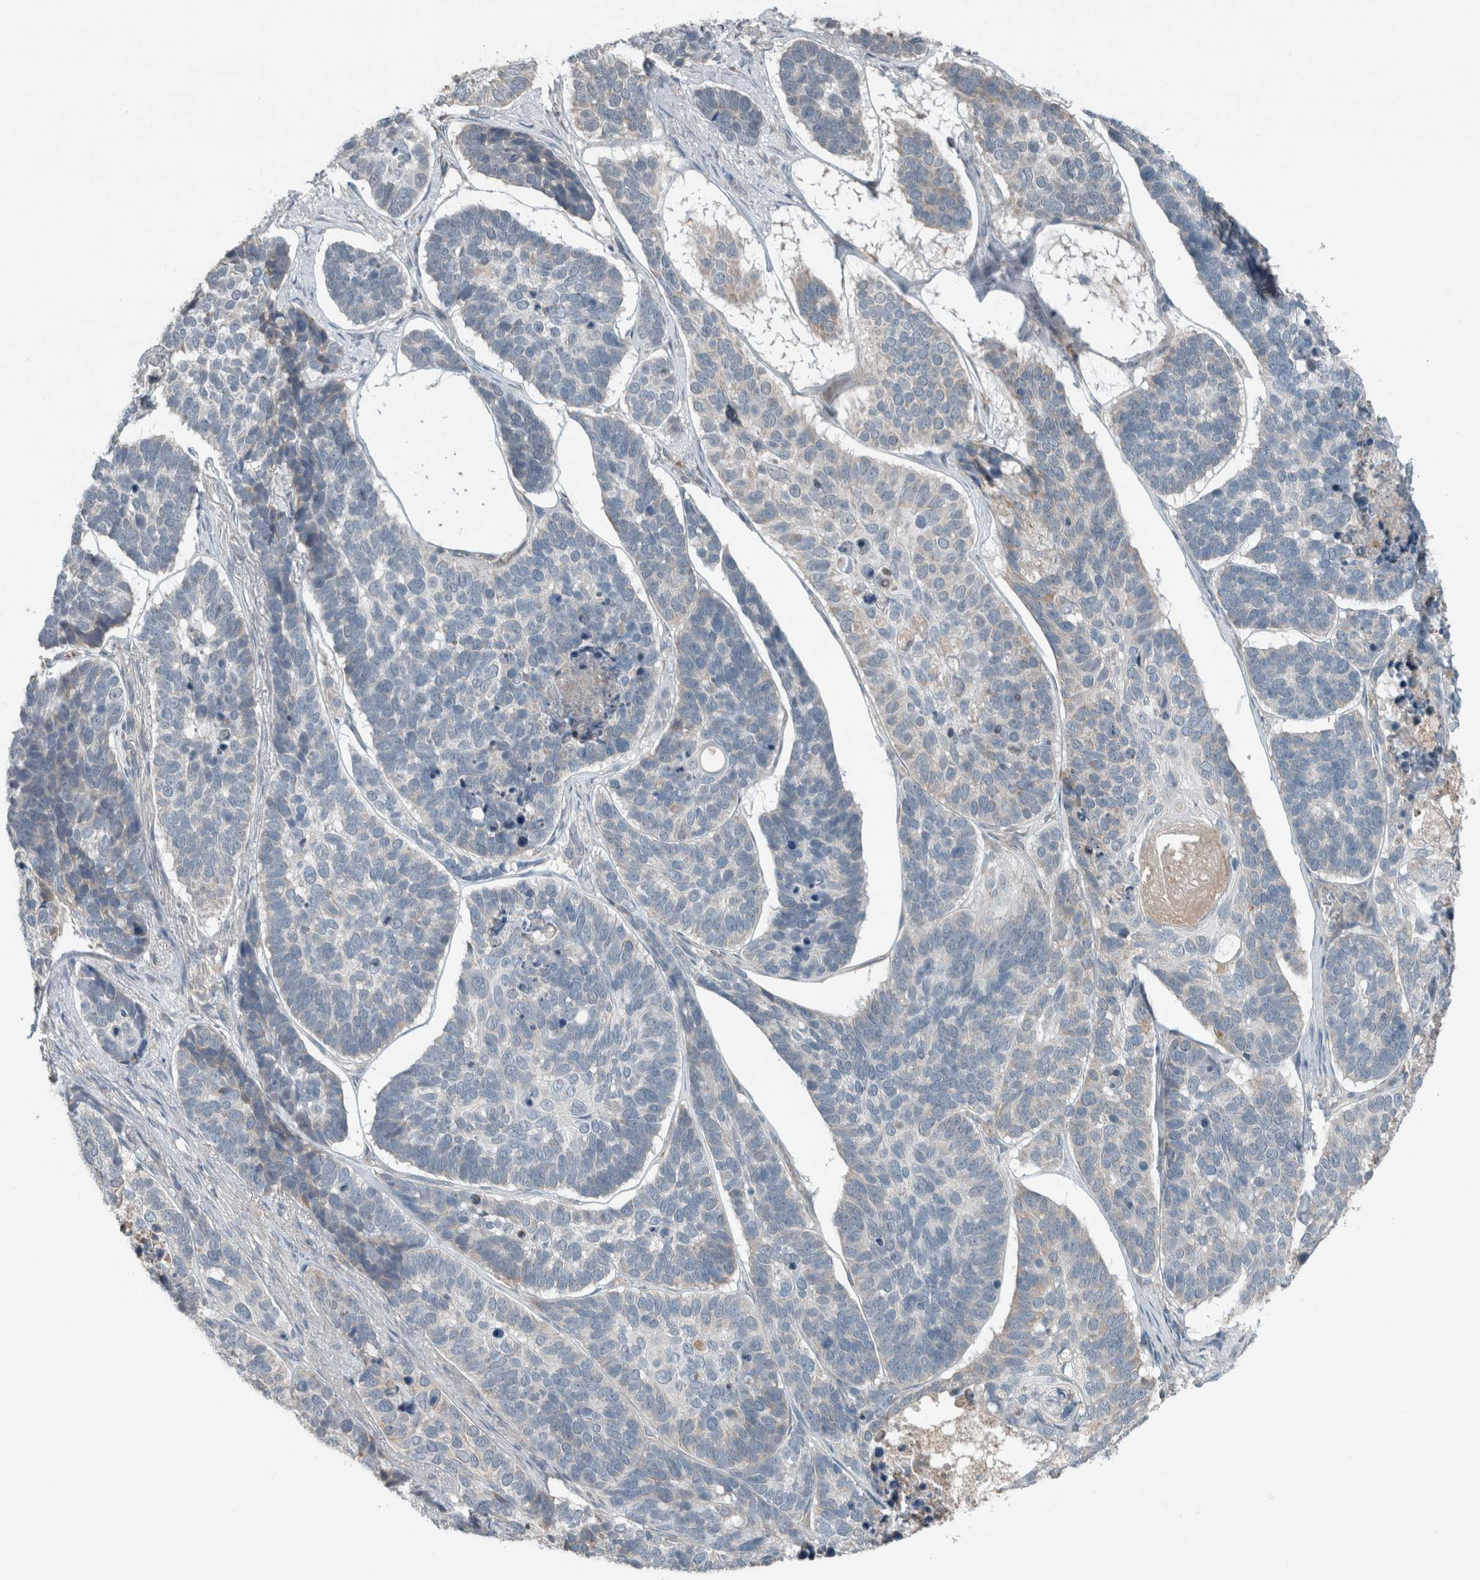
{"staining": {"intensity": "weak", "quantity": "<25%", "location": "cytoplasmic/membranous"}, "tissue": "skin cancer", "cell_type": "Tumor cells", "image_type": "cancer", "snomed": [{"axis": "morphology", "description": "Basal cell carcinoma"}, {"axis": "topography", "description": "Skin"}], "caption": "Tumor cells are negative for brown protein staining in skin cancer (basal cell carcinoma).", "gene": "JADE2", "patient": {"sex": "male", "age": 62}}